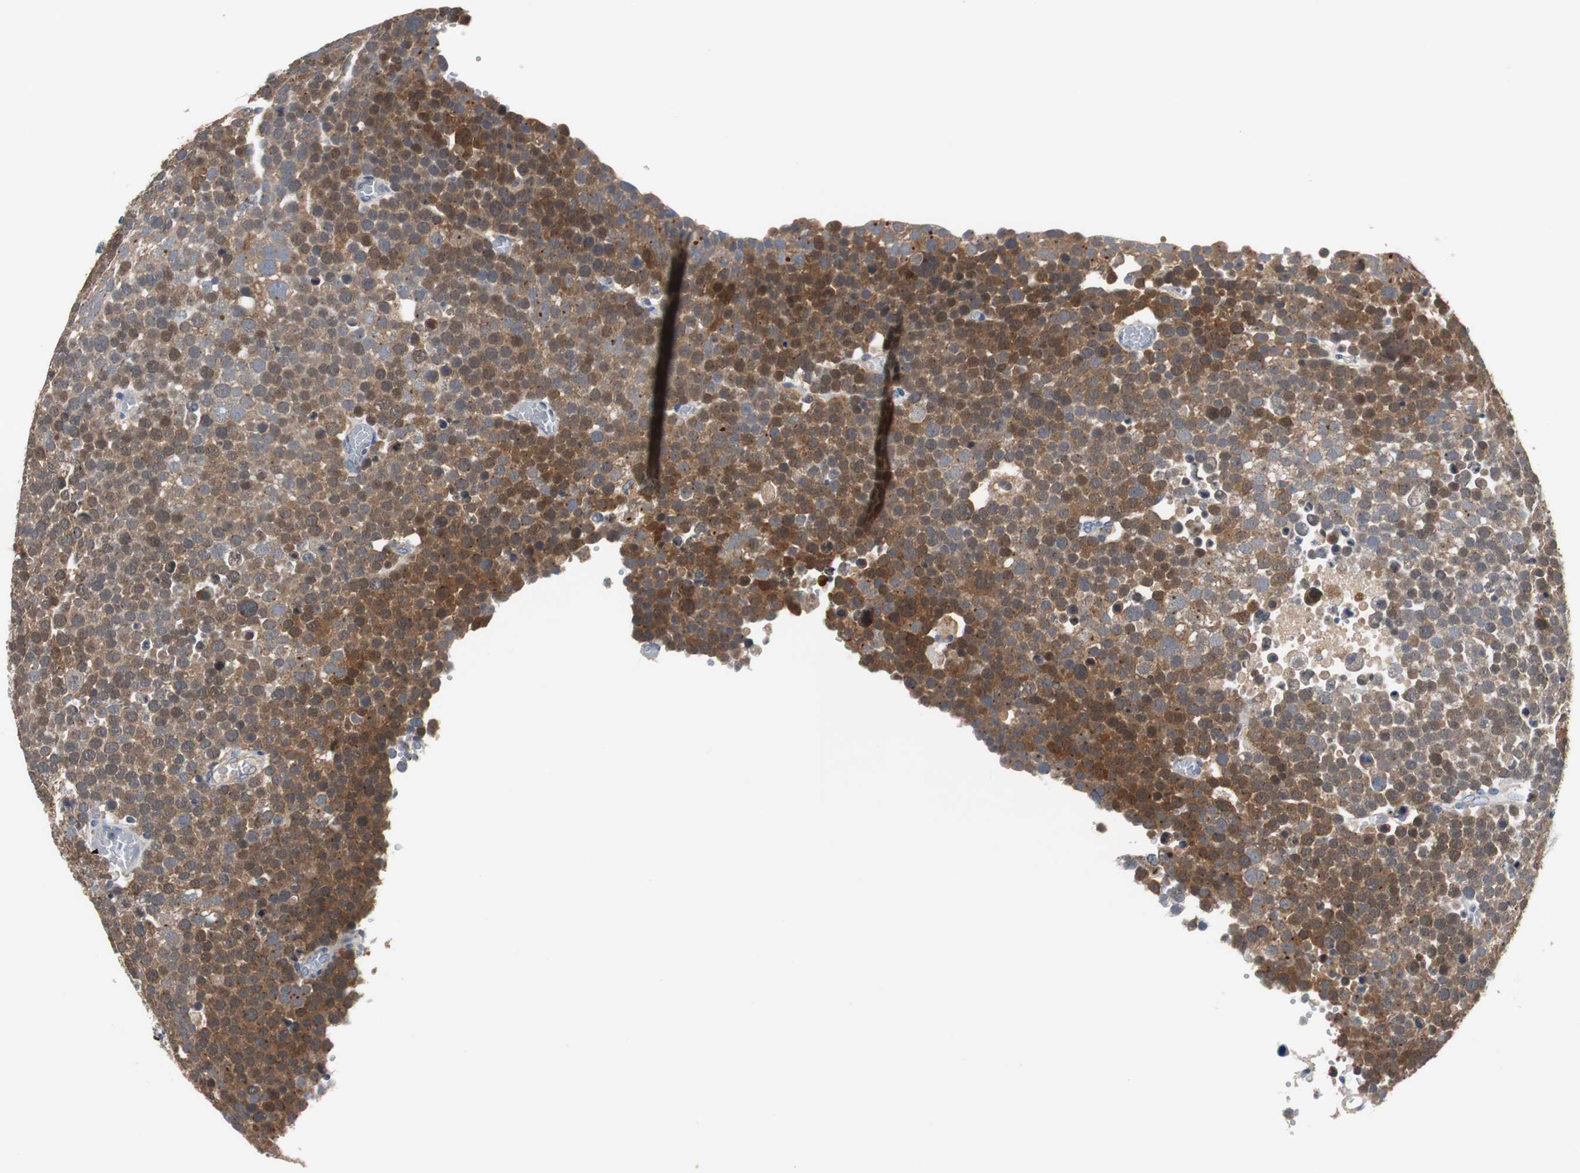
{"staining": {"intensity": "strong", "quantity": ">75%", "location": "cytoplasmic/membranous,nuclear"}, "tissue": "testis cancer", "cell_type": "Tumor cells", "image_type": "cancer", "snomed": [{"axis": "morphology", "description": "Seminoma, NOS"}, {"axis": "topography", "description": "Testis"}], "caption": "Human testis cancer (seminoma) stained with a protein marker shows strong staining in tumor cells.", "gene": "CALB2", "patient": {"sex": "male", "age": 71}}